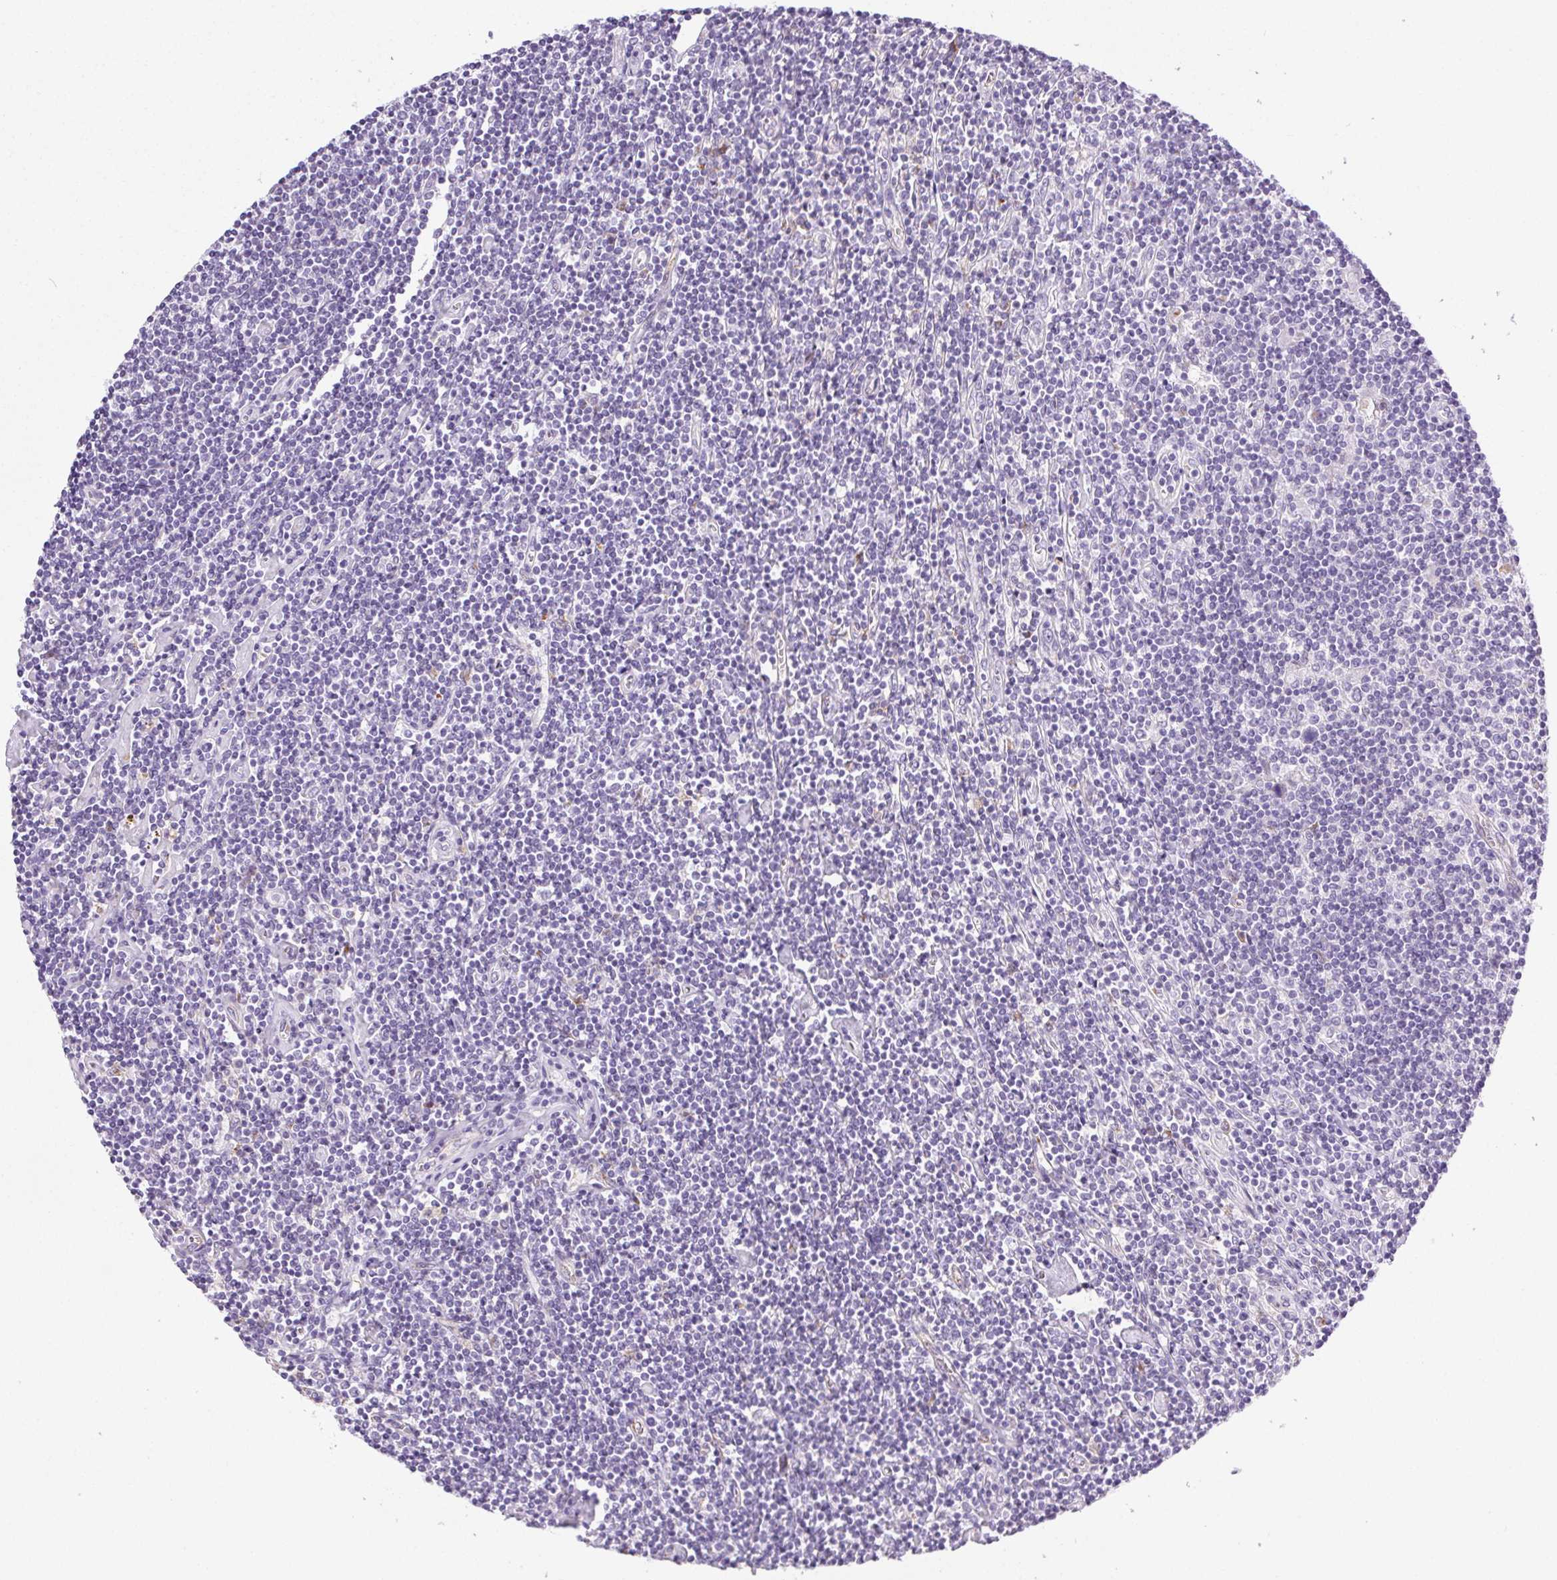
{"staining": {"intensity": "negative", "quantity": "none", "location": "none"}, "tissue": "lymphoma", "cell_type": "Tumor cells", "image_type": "cancer", "snomed": [{"axis": "morphology", "description": "Hodgkin's disease, NOS"}, {"axis": "topography", "description": "Lymph node"}], "caption": "The micrograph reveals no significant positivity in tumor cells of Hodgkin's disease. (DAB immunohistochemistry visualized using brightfield microscopy, high magnification).", "gene": "C20orf85", "patient": {"sex": "male", "age": 40}}